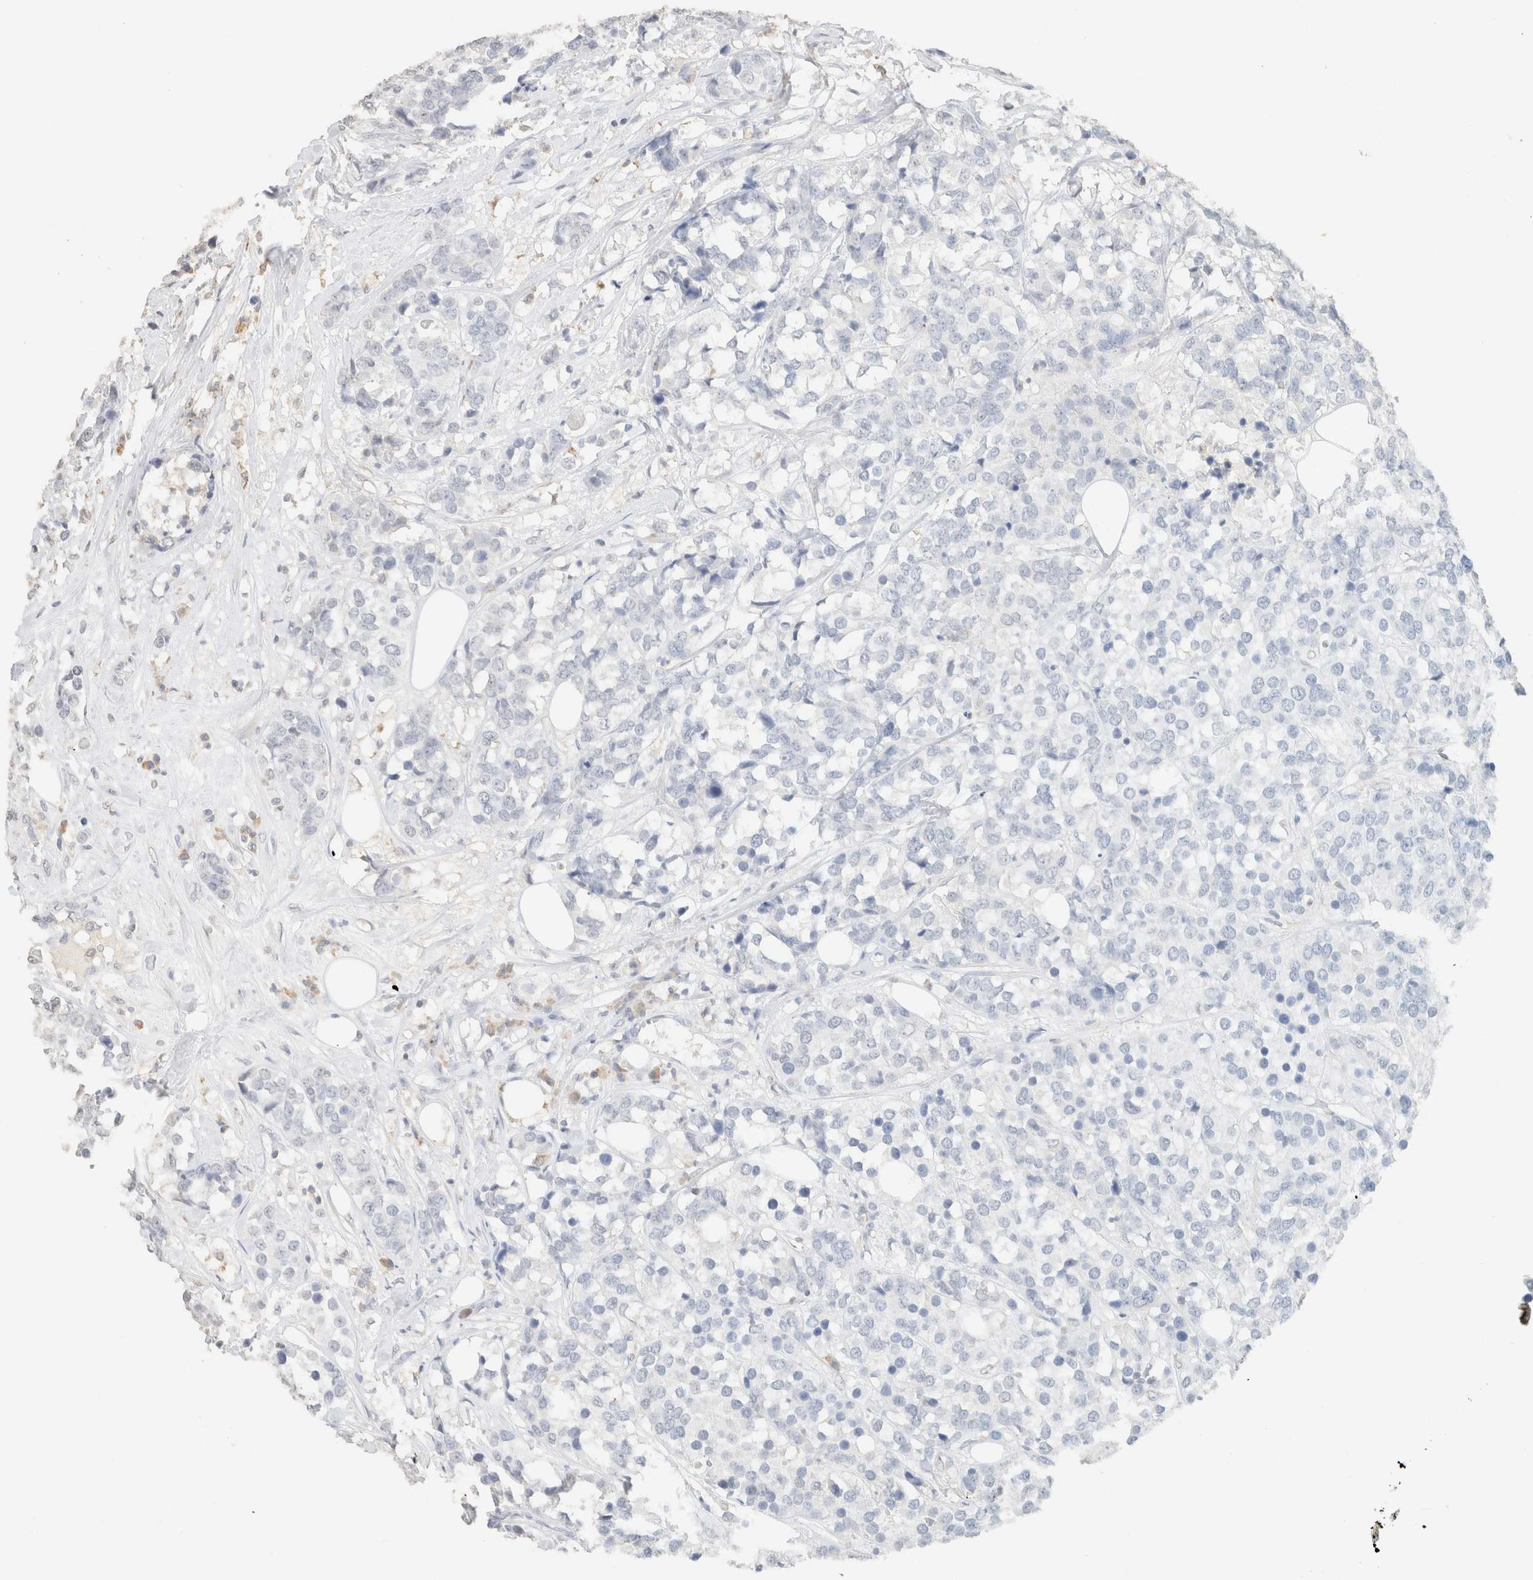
{"staining": {"intensity": "negative", "quantity": "none", "location": "none"}, "tissue": "breast cancer", "cell_type": "Tumor cells", "image_type": "cancer", "snomed": [{"axis": "morphology", "description": "Lobular carcinoma"}, {"axis": "topography", "description": "Breast"}], "caption": "IHC histopathology image of human breast lobular carcinoma stained for a protein (brown), which shows no expression in tumor cells.", "gene": "CPA1", "patient": {"sex": "female", "age": 59}}